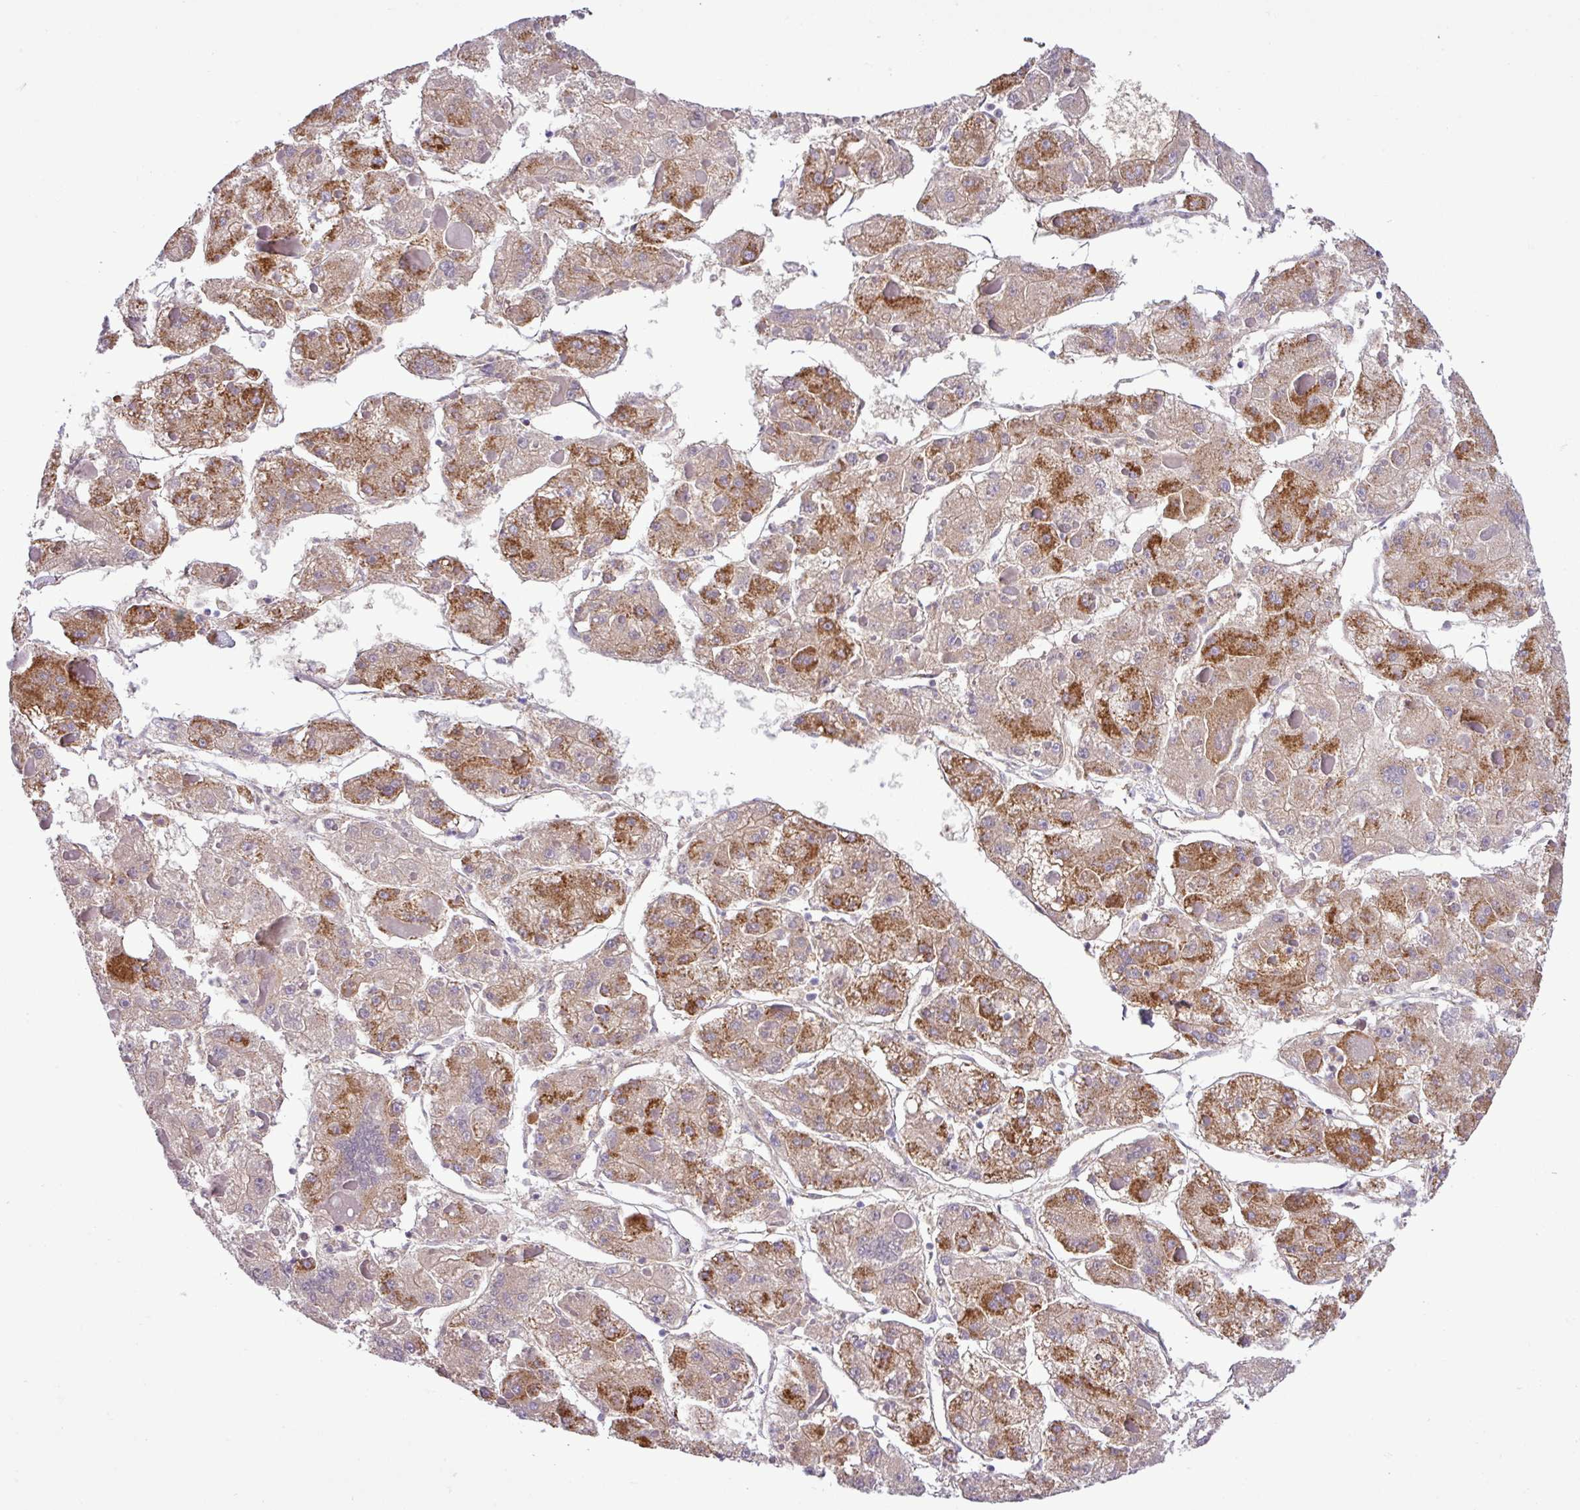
{"staining": {"intensity": "moderate", "quantity": ">75%", "location": "cytoplasmic/membranous"}, "tissue": "liver cancer", "cell_type": "Tumor cells", "image_type": "cancer", "snomed": [{"axis": "morphology", "description": "Carcinoma, Hepatocellular, NOS"}, {"axis": "topography", "description": "Liver"}], "caption": "Liver hepatocellular carcinoma stained with a brown dye exhibits moderate cytoplasmic/membranous positive positivity in approximately >75% of tumor cells.", "gene": "CWH43", "patient": {"sex": "female", "age": 73}}